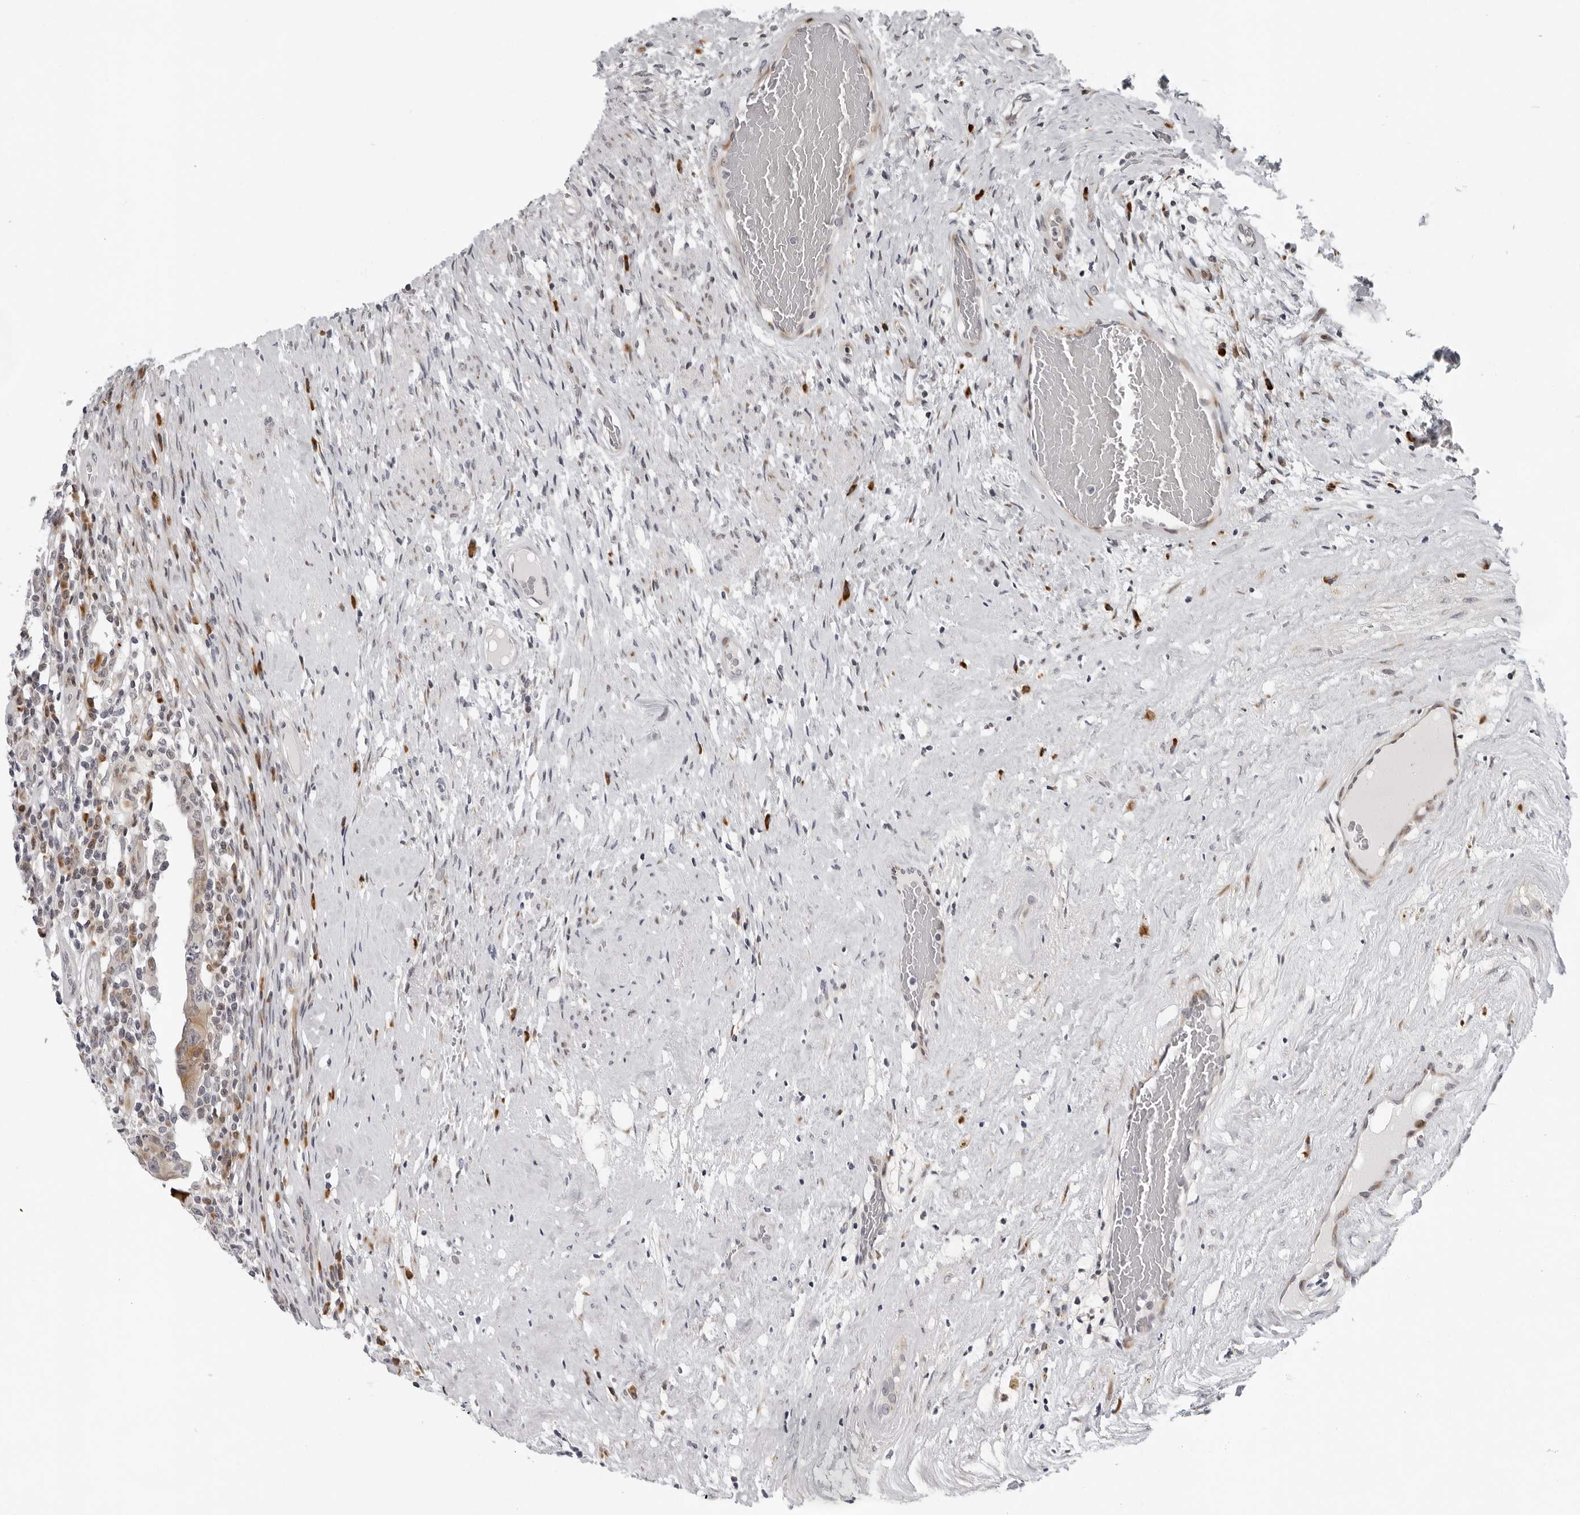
{"staining": {"intensity": "weak", "quantity": "25%-75%", "location": "cytoplasmic/membranous"}, "tissue": "testis cancer", "cell_type": "Tumor cells", "image_type": "cancer", "snomed": [{"axis": "morphology", "description": "Carcinoma, Embryonal, NOS"}, {"axis": "topography", "description": "Testis"}], "caption": "Protein positivity by IHC displays weak cytoplasmic/membranous positivity in approximately 25%-75% of tumor cells in testis embryonal carcinoma. The protein of interest is shown in brown color, while the nuclei are stained blue.", "gene": "PIP4K2C", "patient": {"sex": "male", "age": 26}}